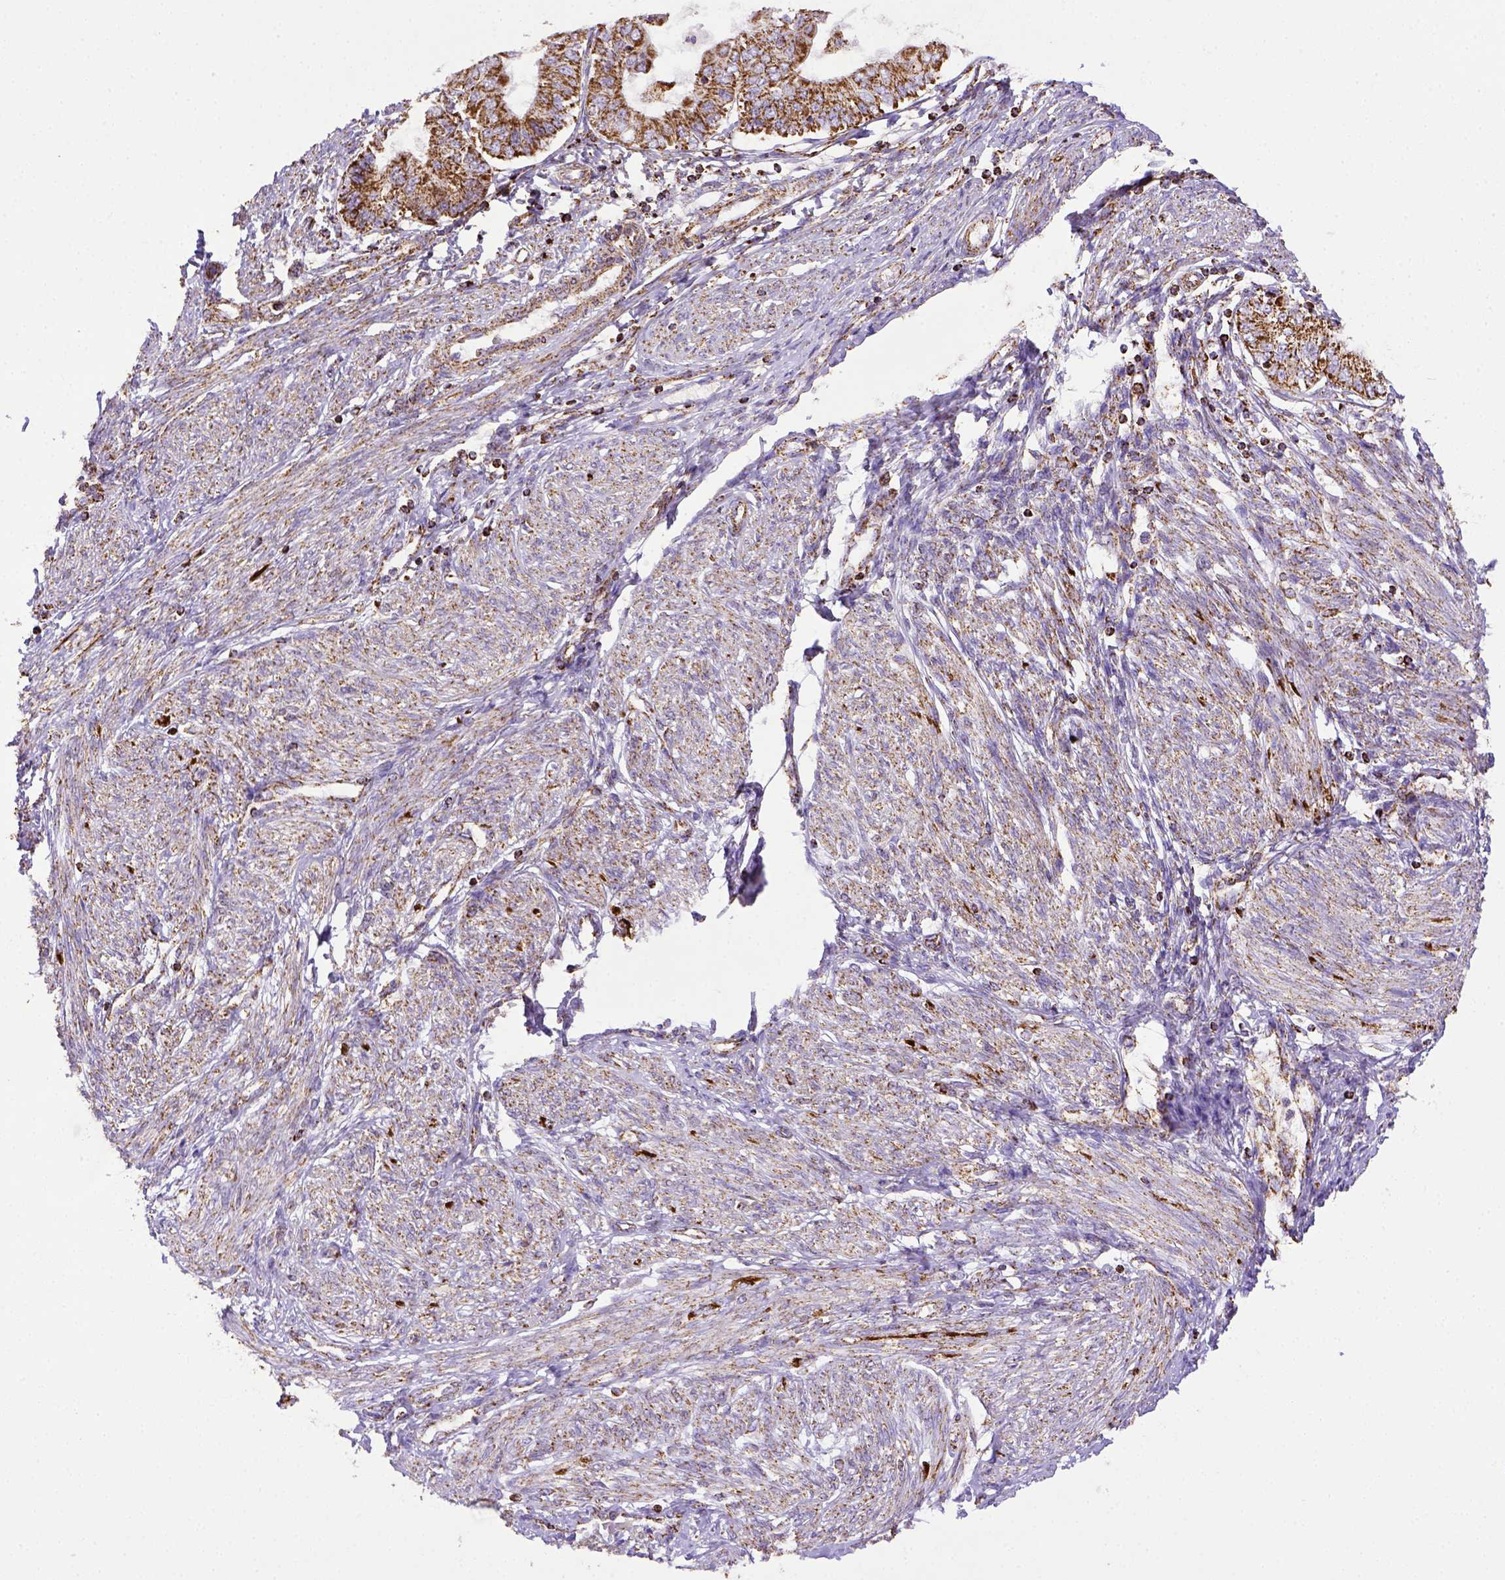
{"staining": {"intensity": "strong", "quantity": ">75%", "location": "cytoplasmic/membranous"}, "tissue": "endometrial cancer", "cell_type": "Tumor cells", "image_type": "cancer", "snomed": [{"axis": "morphology", "description": "Adenocarcinoma, NOS"}, {"axis": "topography", "description": "Endometrium"}], "caption": "Tumor cells exhibit high levels of strong cytoplasmic/membranous staining in about >75% of cells in human endometrial cancer.", "gene": "MT-CO1", "patient": {"sex": "female", "age": 68}}